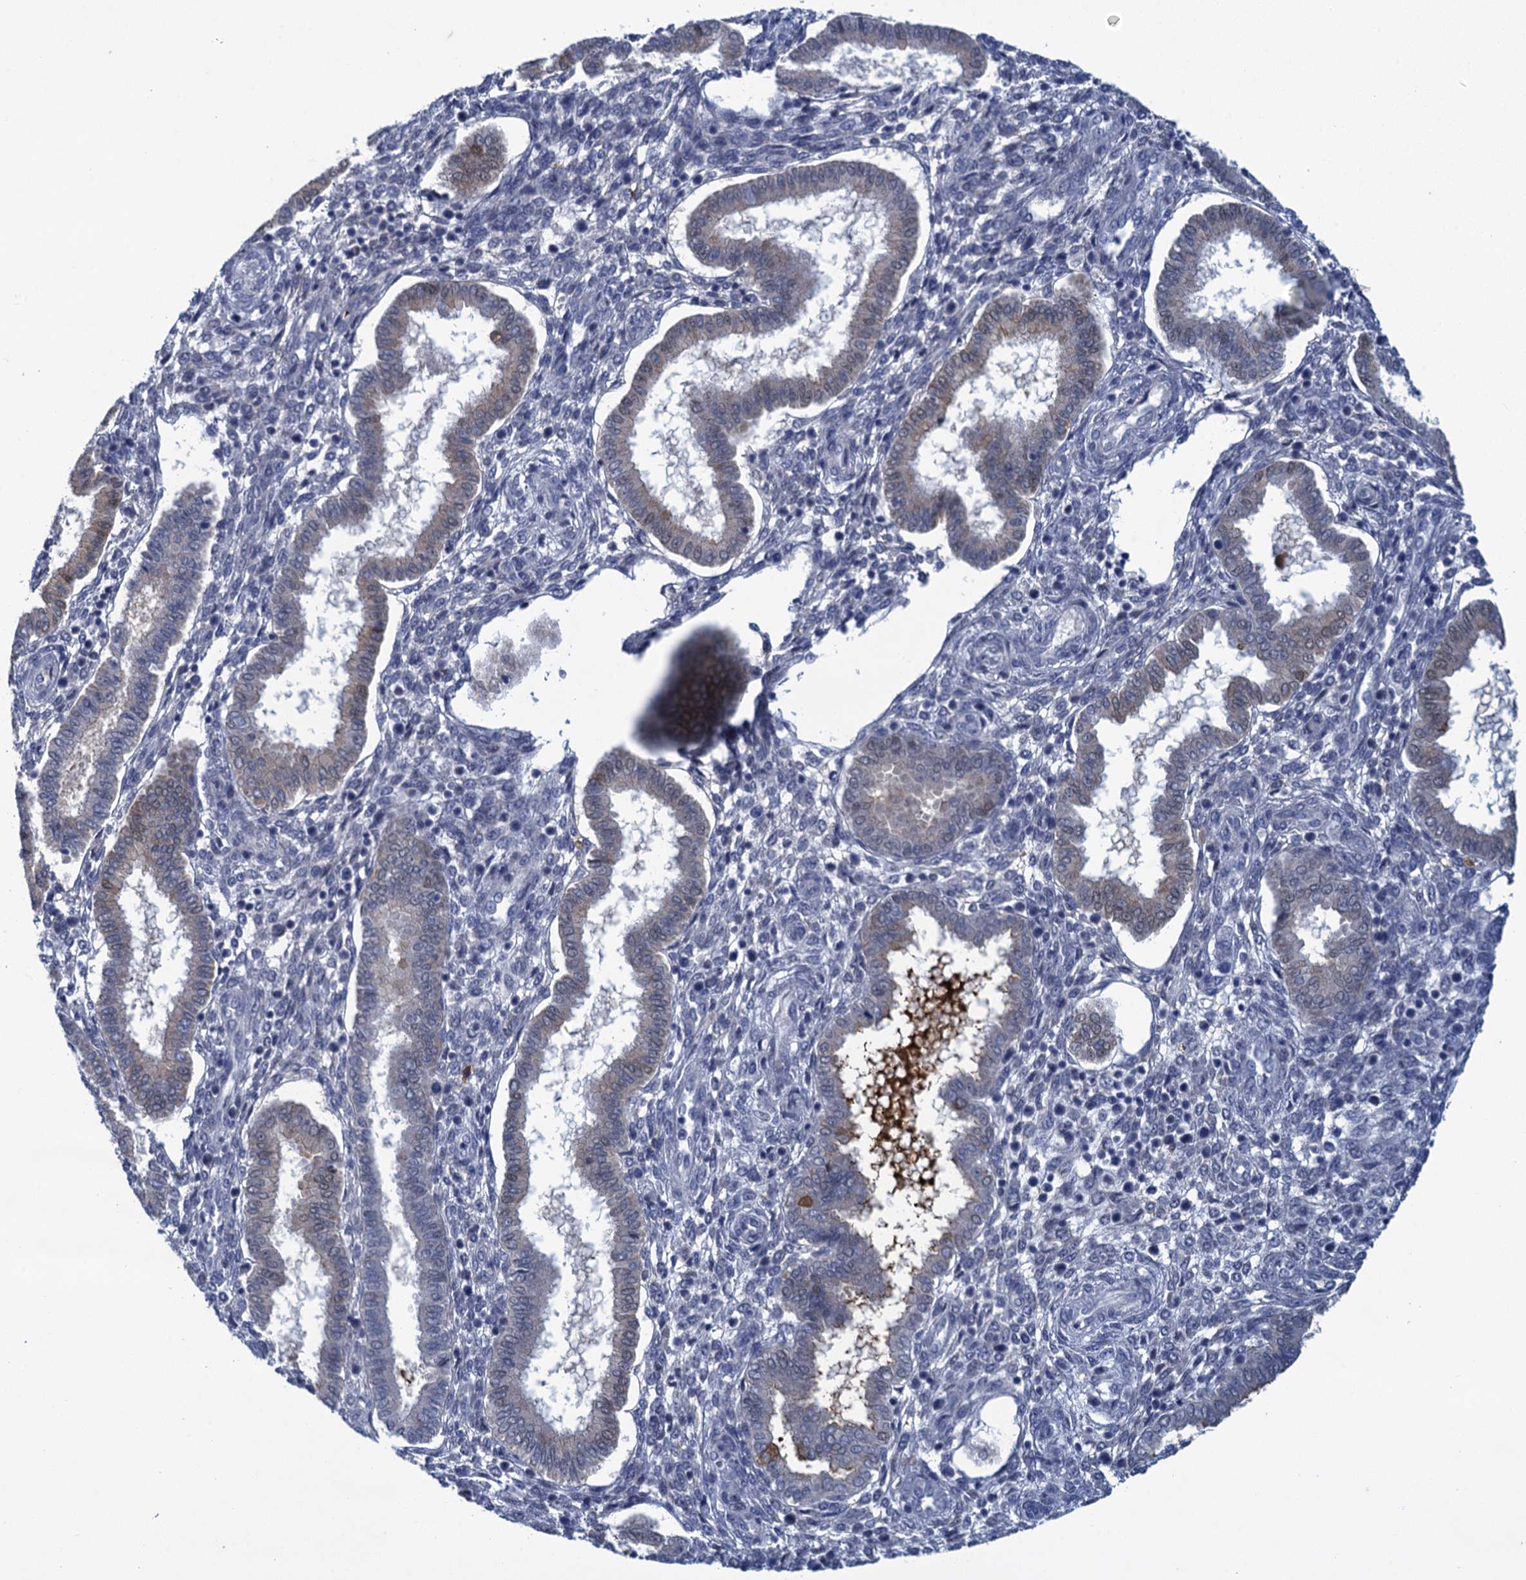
{"staining": {"intensity": "negative", "quantity": "none", "location": "none"}, "tissue": "endometrium", "cell_type": "Cells in endometrial stroma", "image_type": "normal", "snomed": [{"axis": "morphology", "description": "Normal tissue, NOS"}, {"axis": "topography", "description": "Endometrium"}], "caption": "Image shows no protein positivity in cells in endometrial stroma of unremarkable endometrium. (Brightfield microscopy of DAB (3,3'-diaminobenzidine) immunohistochemistry (IHC) at high magnification).", "gene": "SCEL", "patient": {"sex": "female", "age": 24}}